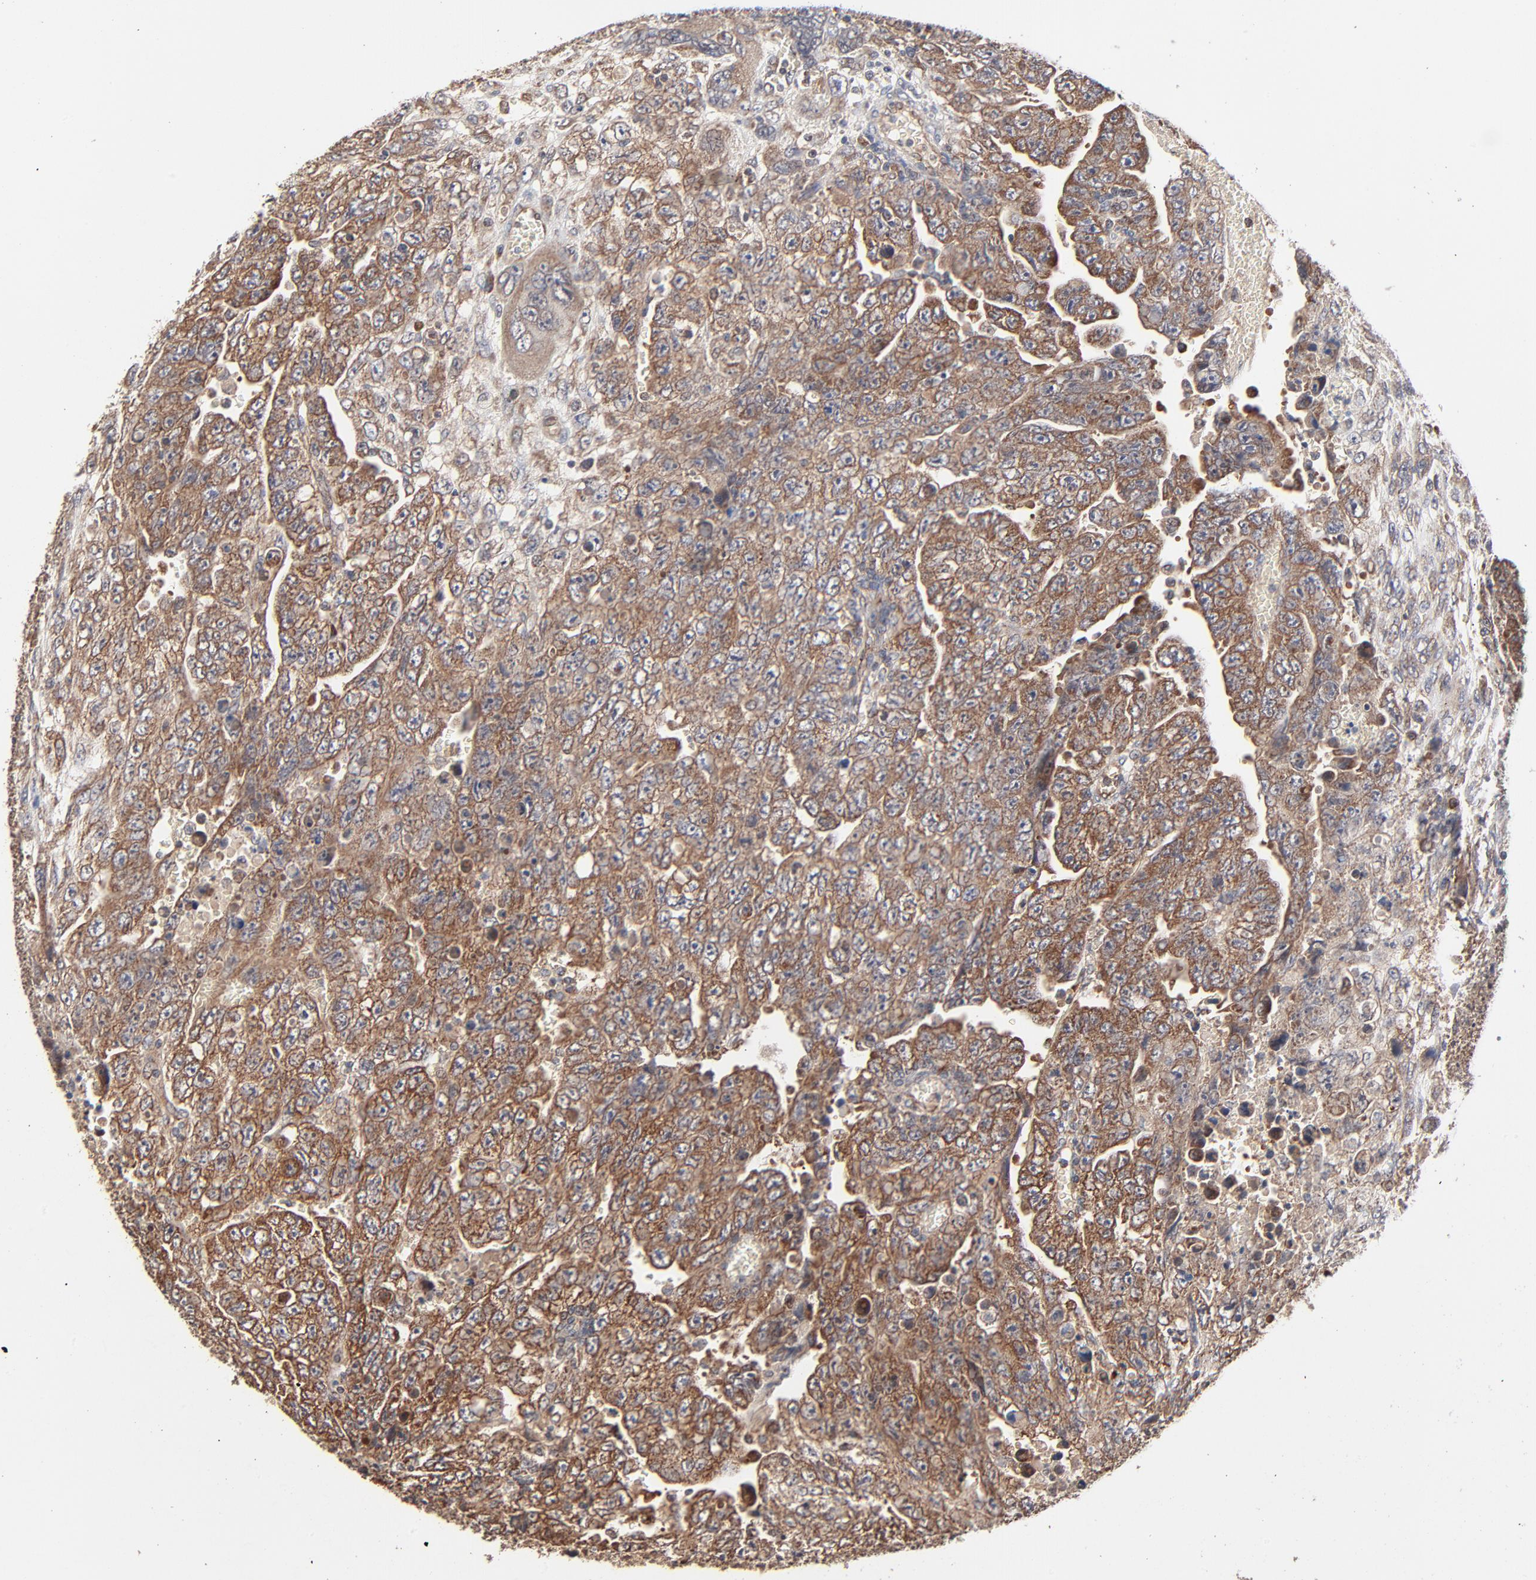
{"staining": {"intensity": "strong", "quantity": ">75%", "location": "cytoplasmic/membranous"}, "tissue": "testis cancer", "cell_type": "Tumor cells", "image_type": "cancer", "snomed": [{"axis": "morphology", "description": "Carcinoma, Embryonal, NOS"}, {"axis": "topography", "description": "Testis"}], "caption": "Protein analysis of testis cancer (embryonal carcinoma) tissue shows strong cytoplasmic/membranous staining in approximately >75% of tumor cells.", "gene": "ABLIM3", "patient": {"sex": "male", "age": 28}}